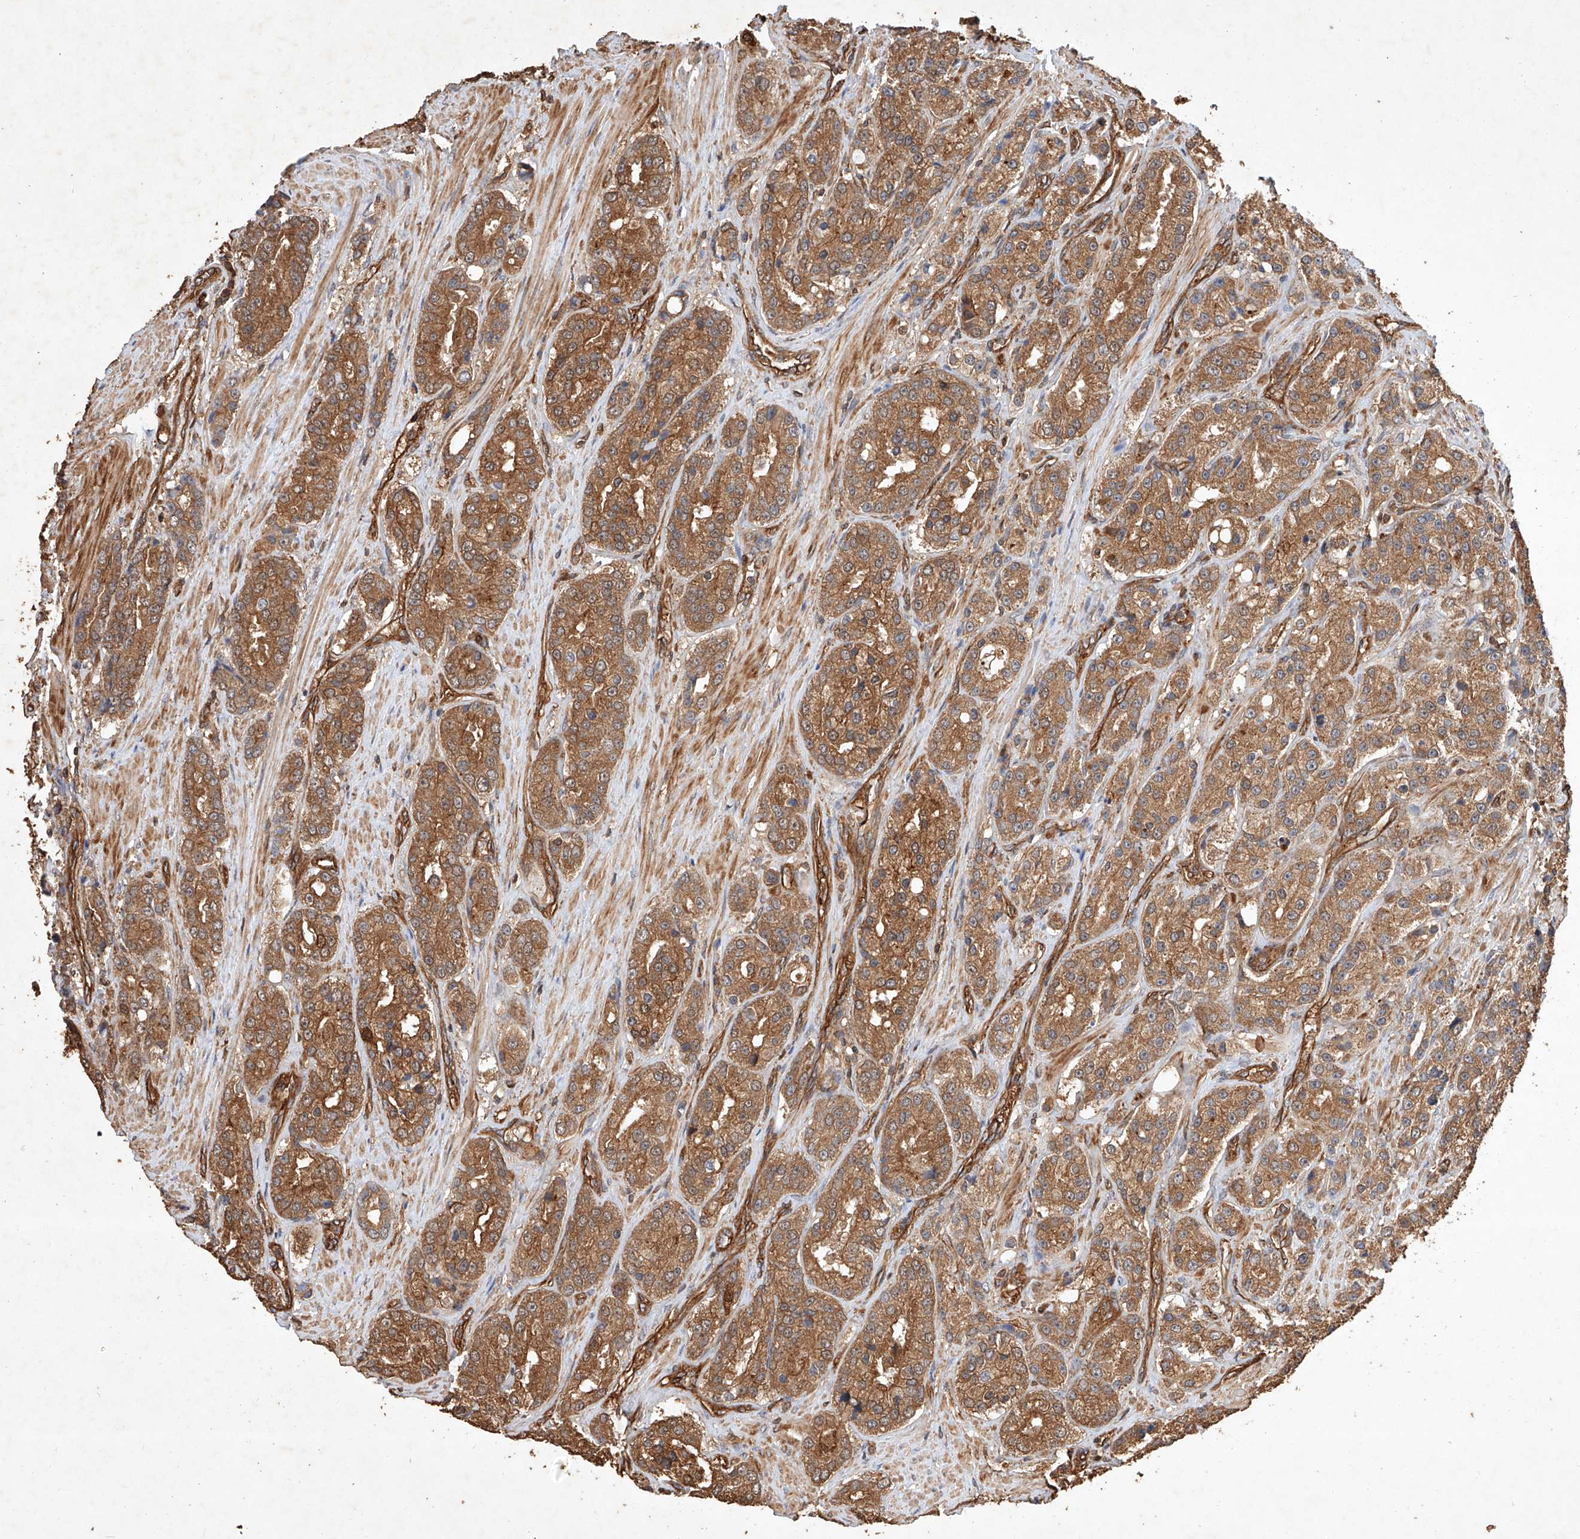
{"staining": {"intensity": "moderate", "quantity": ">75%", "location": "cytoplasmic/membranous"}, "tissue": "prostate cancer", "cell_type": "Tumor cells", "image_type": "cancer", "snomed": [{"axis": "morphology", "description": "Adenocarcinoma, High grade"}, {"axis": "topography", "description": "Prostate"}], "caption": "The immunohistochemical stain shows moderate cytoplasmic/membranous positivity in tumor cells of prostate cancer (high-grade adenocarcinoma) tissue. (DAB IHC, brown staining for protein, blue staining for nuclei).", "gene": "GHDC", "patient": {"sex": "male", "age": 60}}